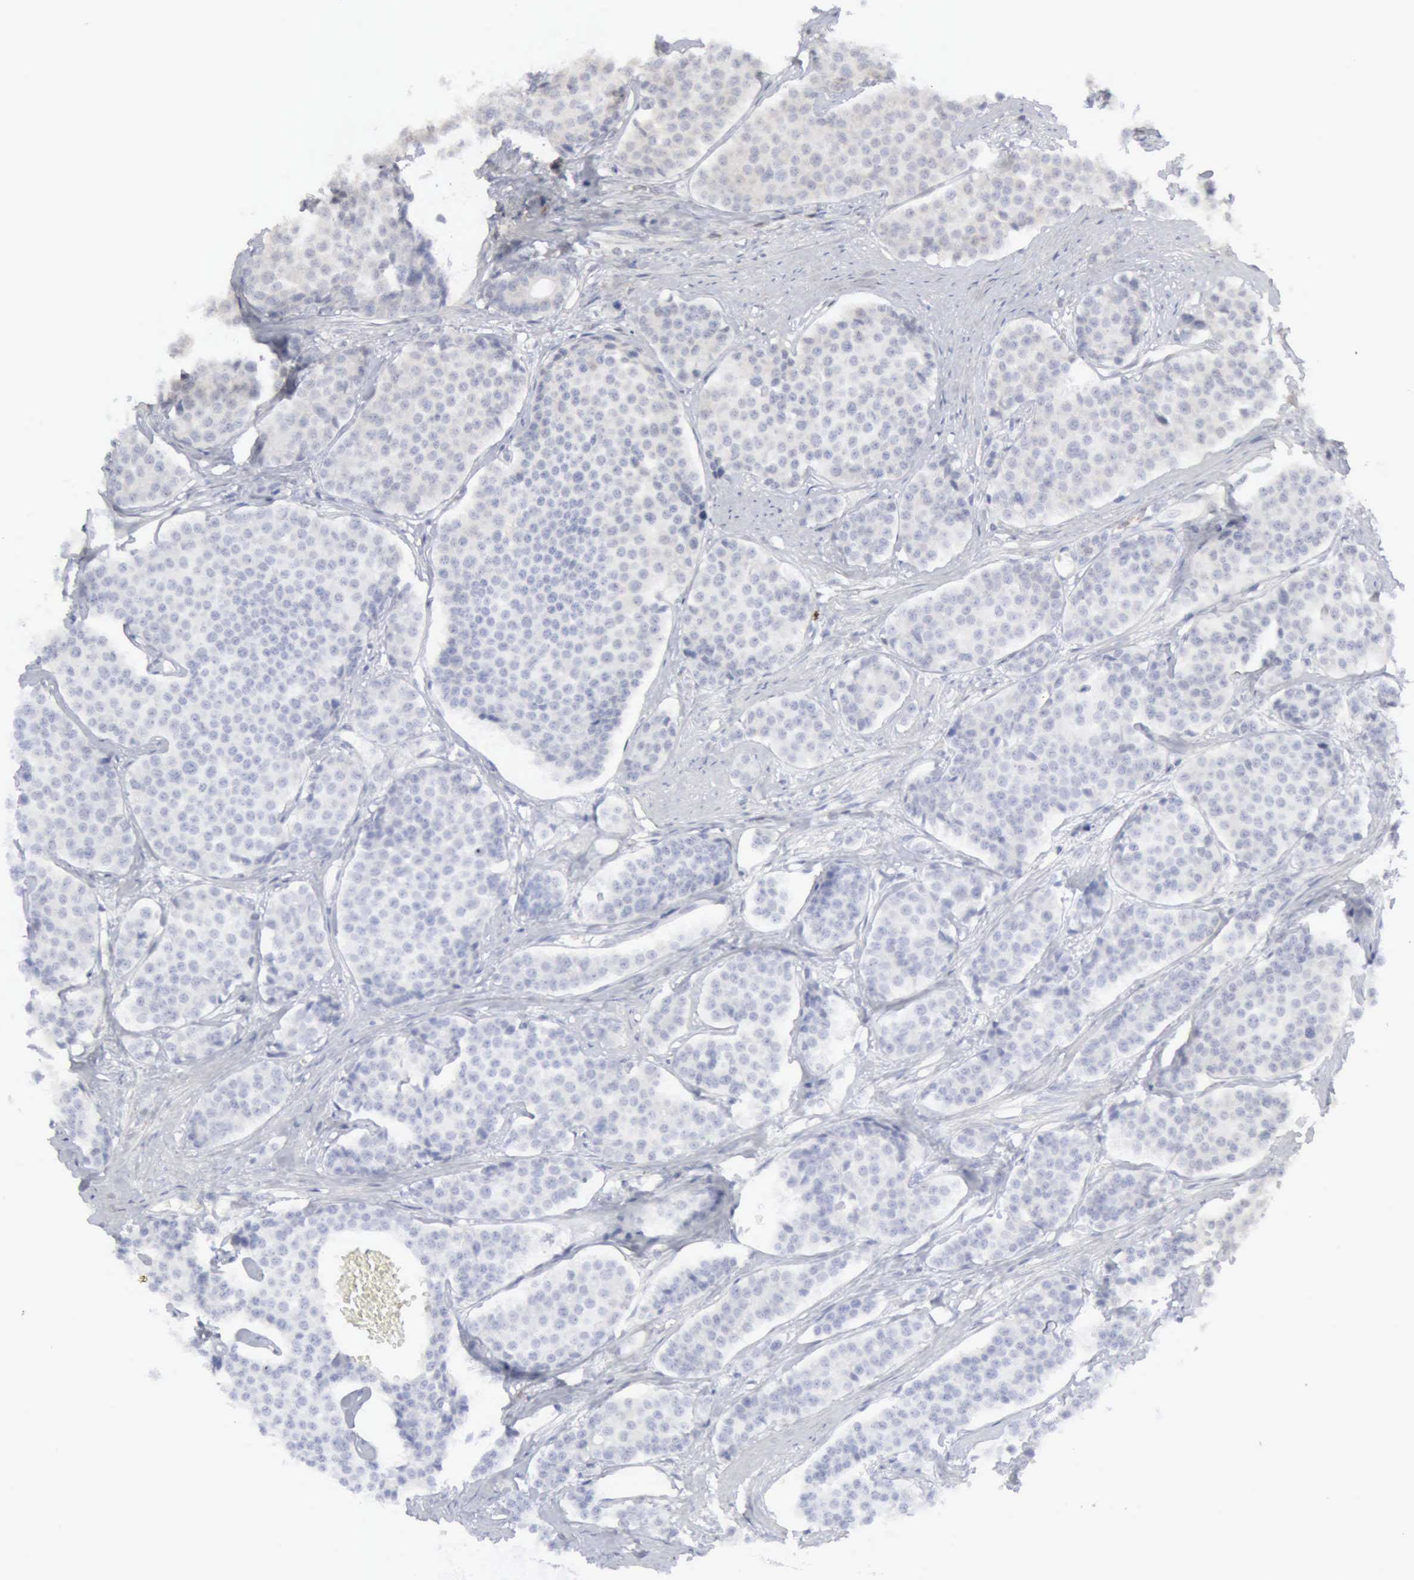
{"staining": {"intensity": "negative", "quantity": "none", "location": "none"}, "tissue": "carcinoid", "cell_type": "Tumor cells", "image_type": "cancer", "snomed": [{"axis": "morphology", "description": "Carcinoid, malignant, NOS"}, {"axis": "topography", "description": "Small intestine"}], "caption": "A micrograph of carcinoid stained for a protein demonstrates no brown staining in tumor cells.", "gene": "STAT1", "patient": {"sex": "male", "age": 60}}